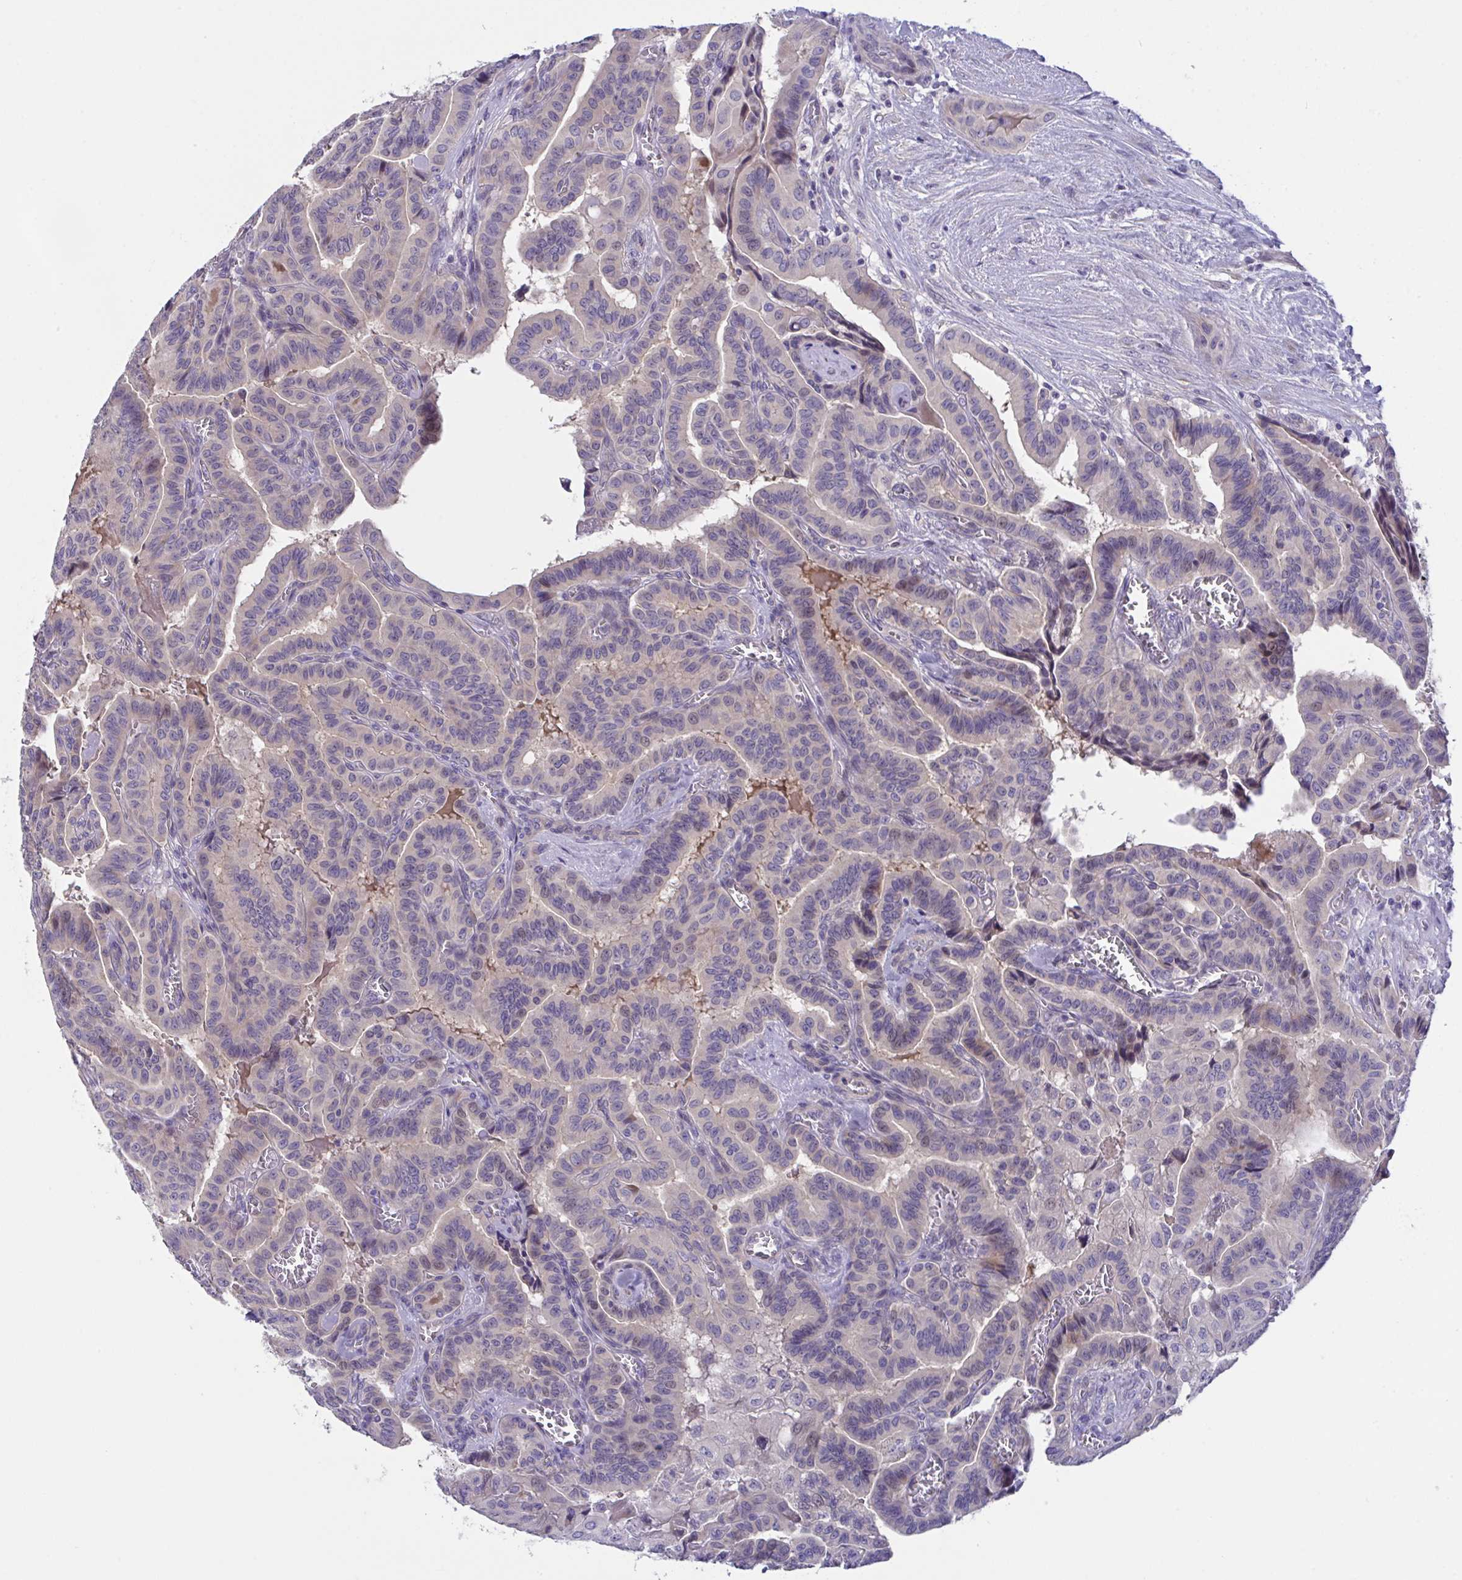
{"staining": {"intensity": "weak", "quantity": "<25%", "location": "cytoplasmic/membranous"}, "tissue": "thyroid cancer", "cell_type": "Tumor cells", "image_type": "cancer", "snomed": [{"axis": "morphology", "description": "Papillary adenocarcinoma, NOS"}, {"axis": "morphology", "description": "Papillary adenoma metastatic"}, {"axis": "topography", "description": "Thyroid gland"}], "caption": "This is a photomicrograph of IHC staining of thyroid cancer (papillary adenoma metastatic), which shows no staining in tumor cells.", "gene": "RHOXF1", "patient": {"sex": "male", "age": 87}}